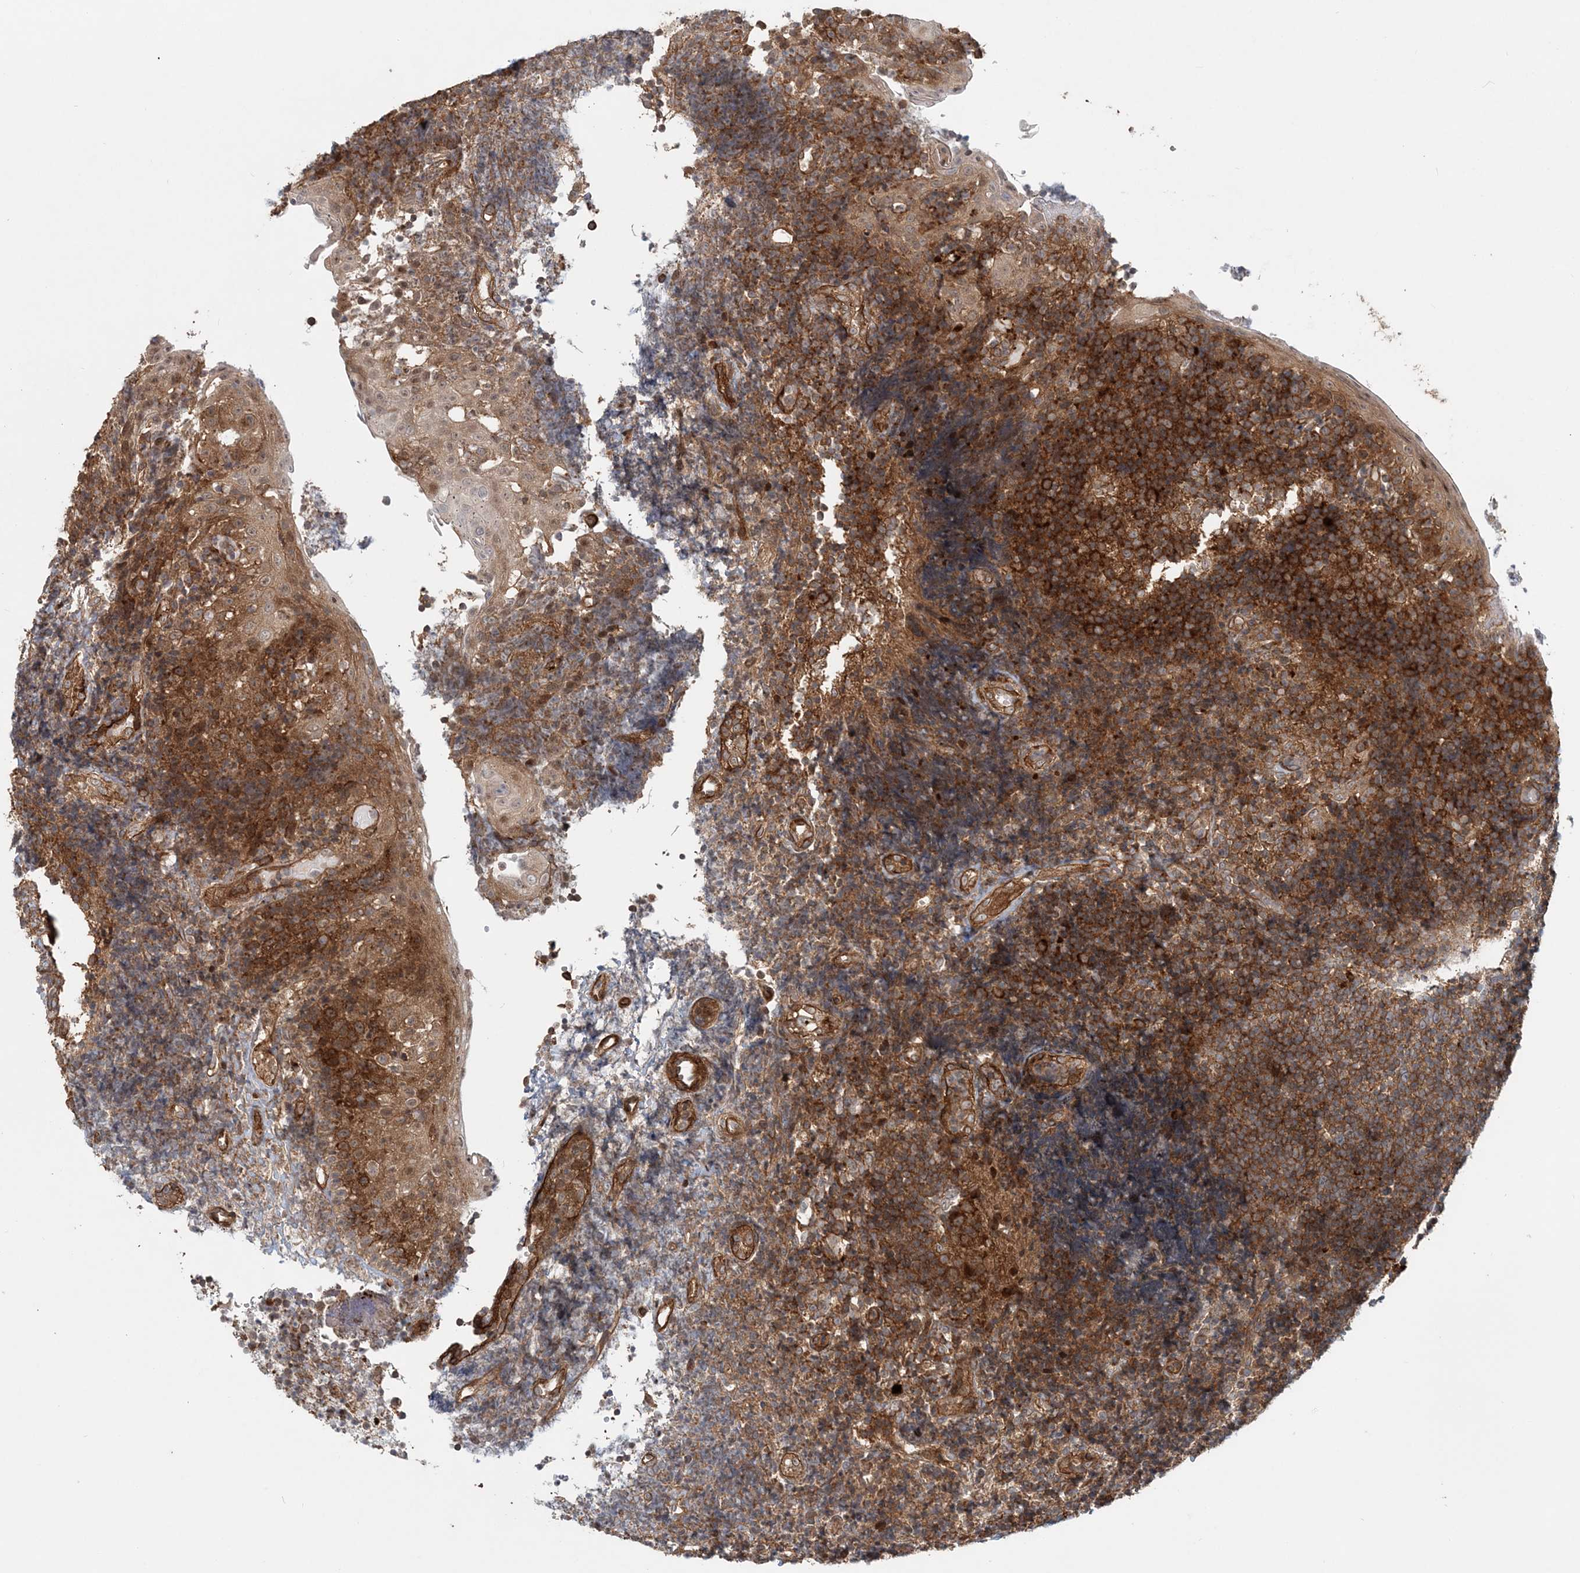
{"staining": {"intensity": "moderate", "quantity": ">75%", "location": "cytoplasmic/membranous"}, "tissue": "tonsil", "cell_type": "Germinal center cells", "image_type": "normal", "snomed": [{"axis": "morphology", "description": "Normal tissue, NOS"}, {"axis": "topography", "description": "Tonsil"}], "caption": "The histopathology image displays immunohistochemical staining of benign tonsil. There is moderate cytoplasmic/membranous staining is present in approximately >75% of germinal center cells. (Stains: DAB in brown, nuclei in blue, Microscopy: brightfield microscopy at high magnification).", "gene": "GEMIN5", "patient": {"sex": "female", "age": 40}}